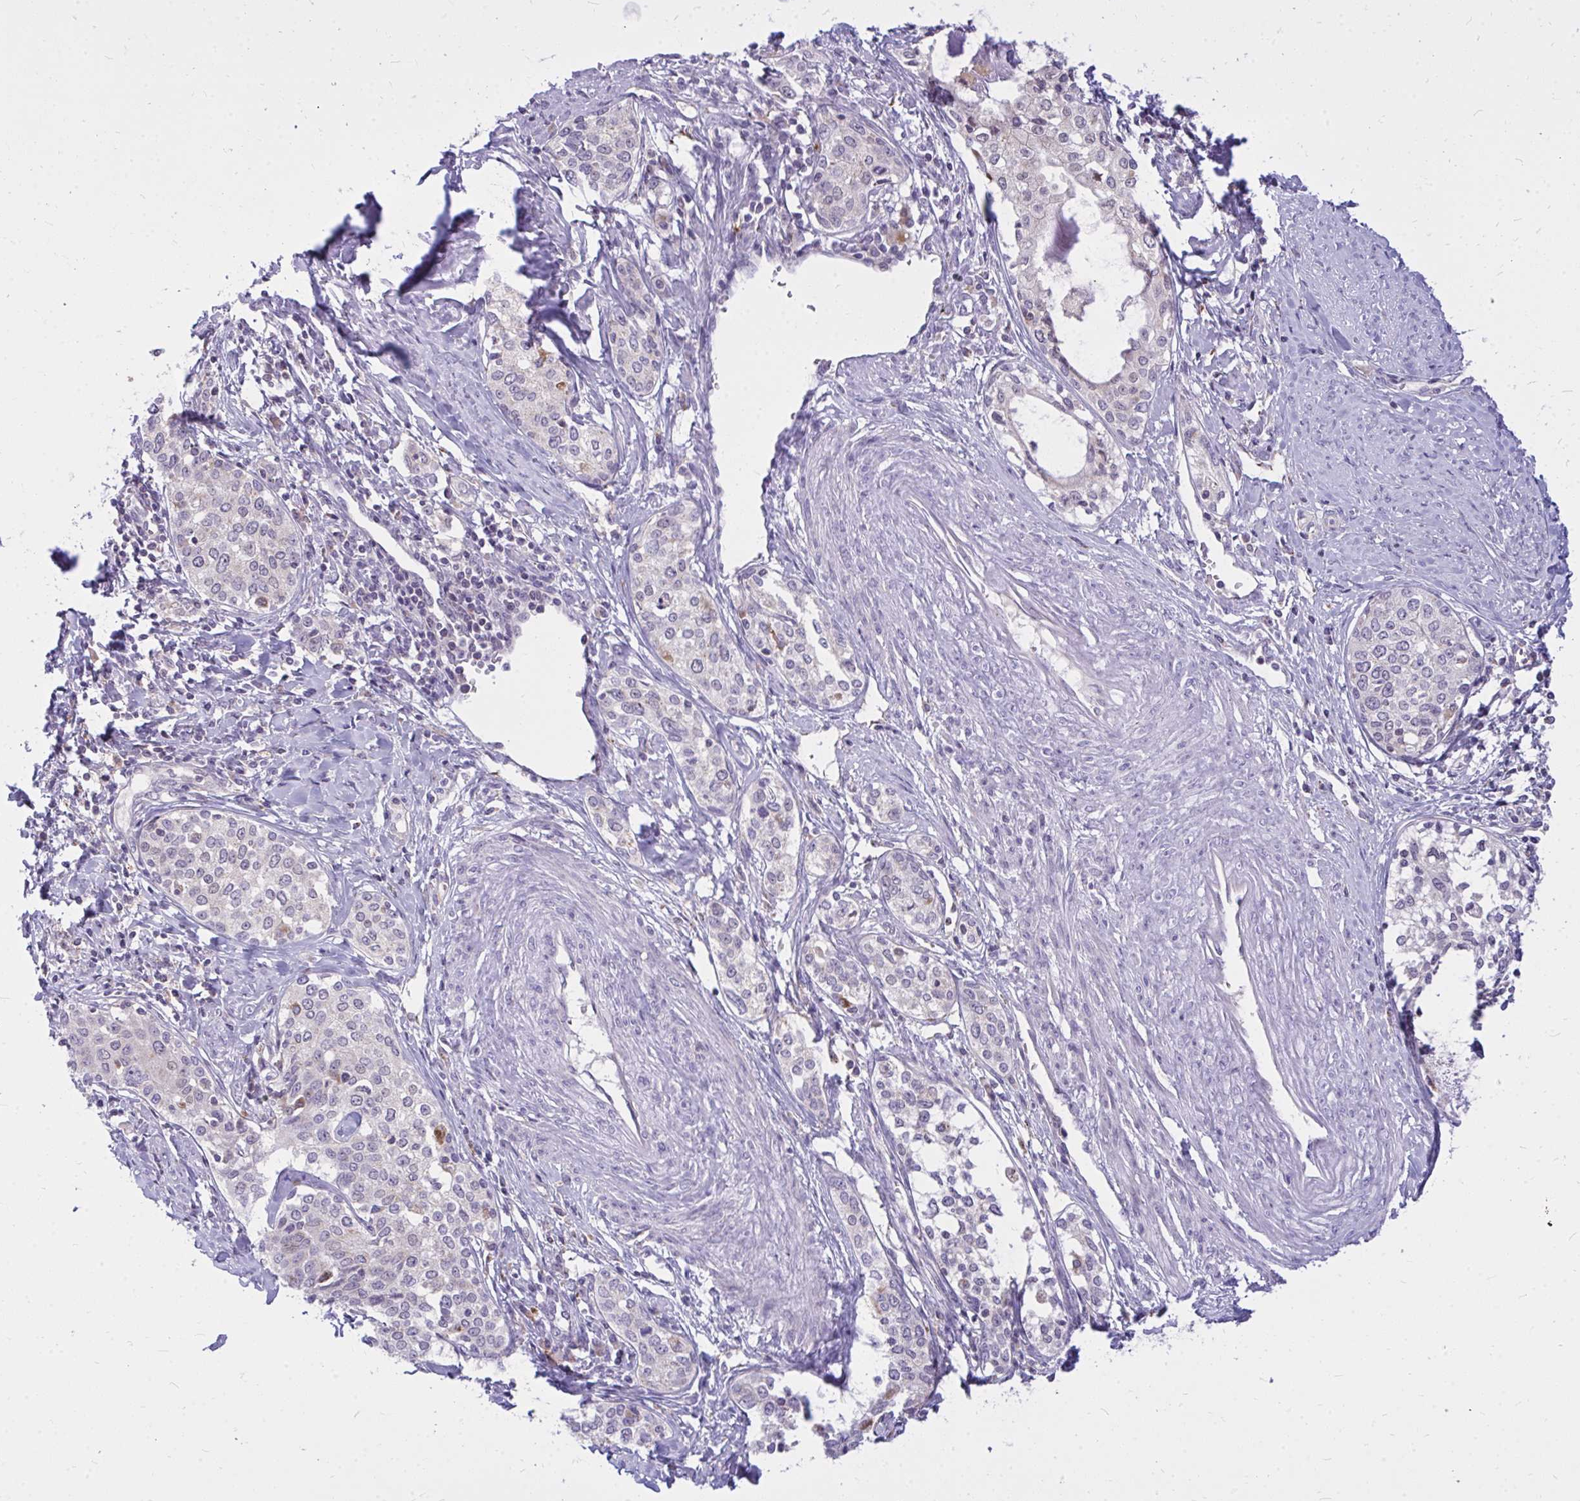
{"staining": {"intensity": "moderate", "quantity": "<25%", "location": "cytoplasmic/membranous"}, "tissue": "cervical cancer", "cell_type": "Tumor cells", "image_type": "cancer", "snomed": [{"axis": "morphology", "description": "Squamous cell carcinoma, NOS"}, {"axis": "morphology", "description": "Adenocarcinoma, NOS"}, {"axis": "topography", "description": "Cervix"}], "caption": "A low amount of moderate cytoplasmic/membranous expression is present in about <25% of tumor cells in adenocarcinoma (cervical) tissue.", "gene": "ZSCAN25", "patient": {"sex": "female", "age": 52}}